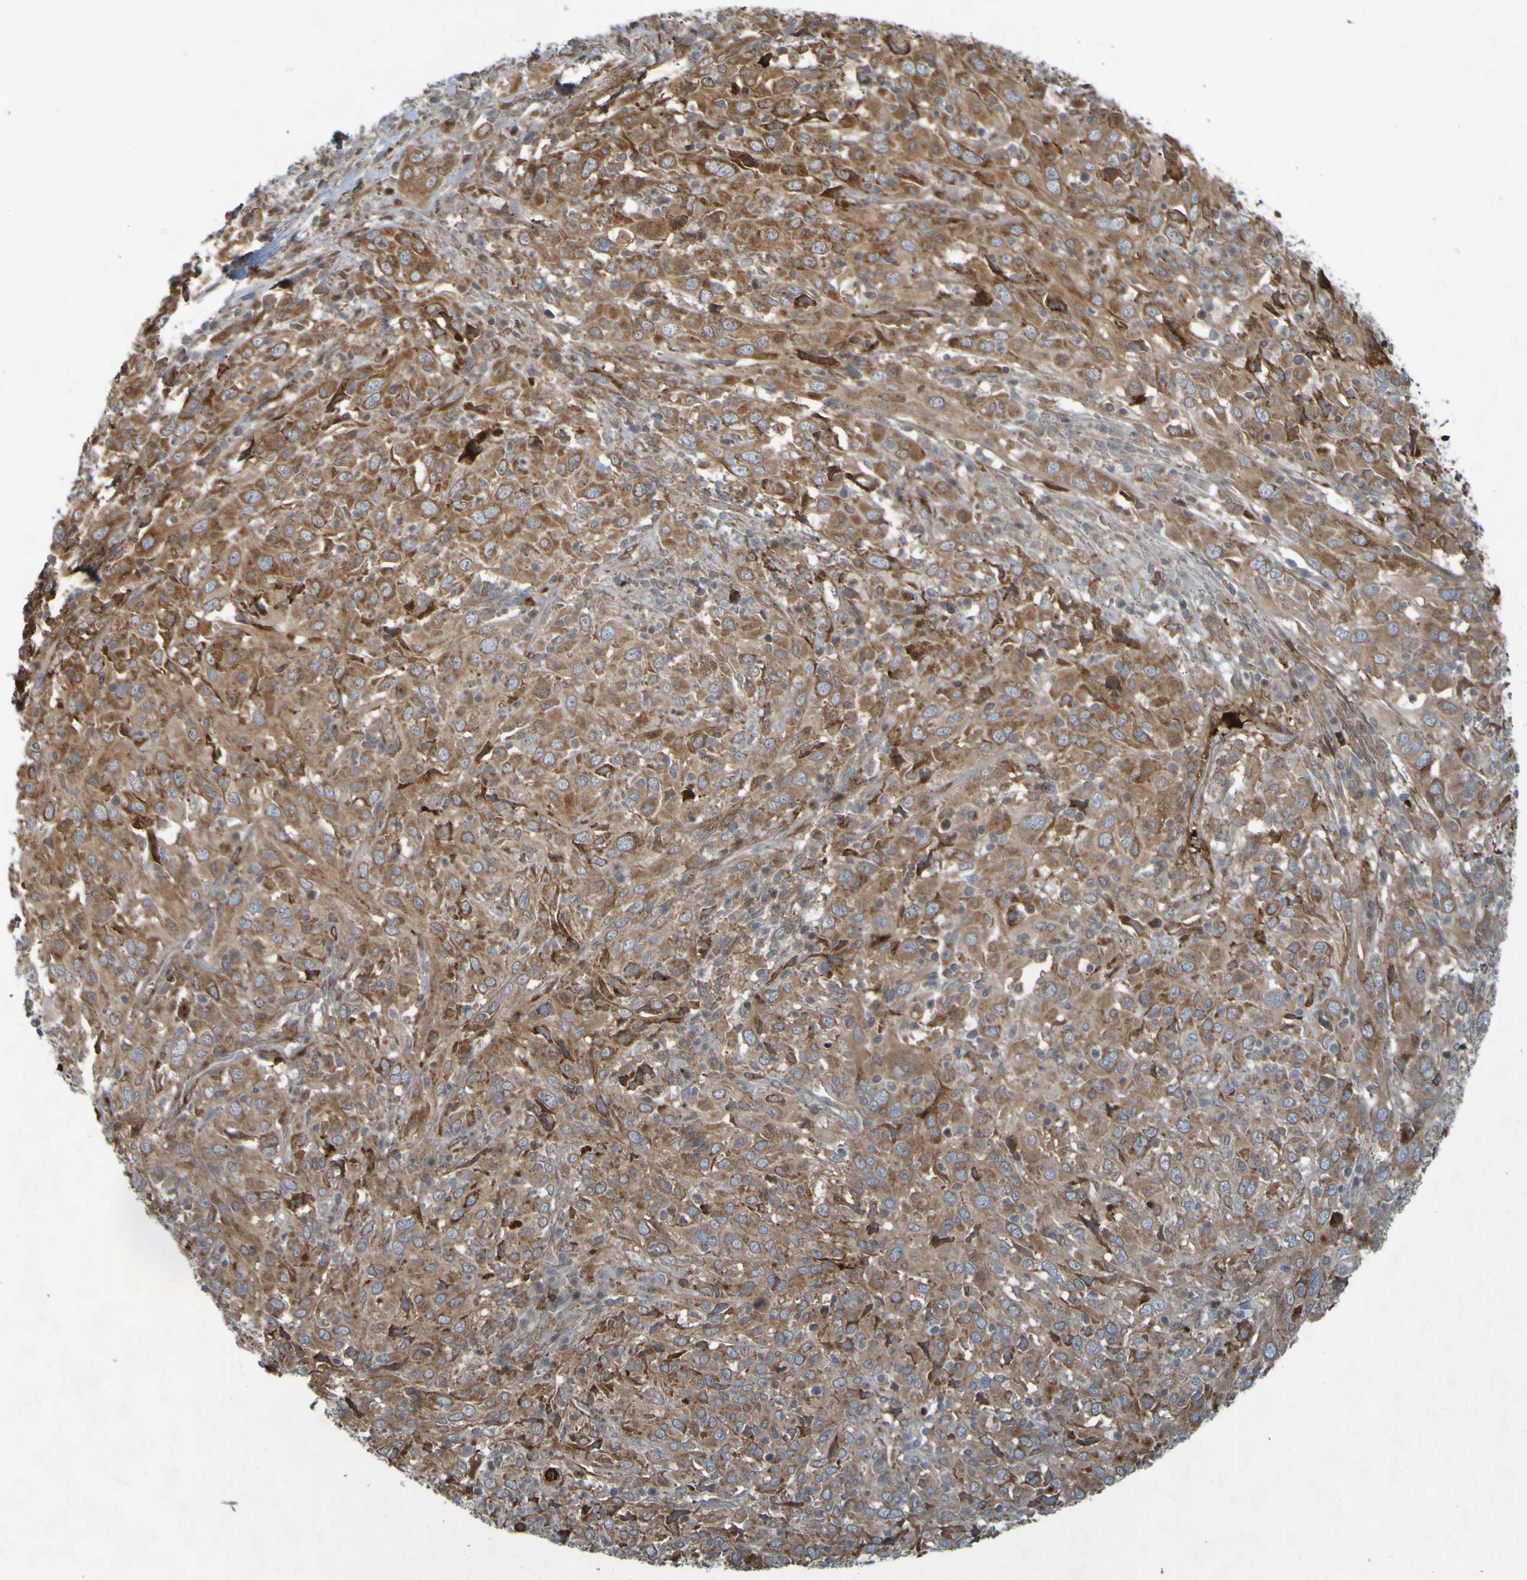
{"staining": {"intensity": "moderate", "quantity": ">75%", "location": "cytoplasmic/membranous"}, "tissue": "cervical cancer", "cell_type": "Tumor cells", "image_type": "cancer", "snomed": [{"axis": "morphology", "description": "Squamous cell carcinoma, NOS"}, {"axis": "topography", "description": "Cervix"}], "caption": "DAB immunohistochemical staining of cervical squamous cell carcinoma displays moderate cytoplasmic/membranous protein positivity in approximately >75% of tumor cells.", "gene": "GUCY1A1", "patient": {"sex": "female", "age": 46}}